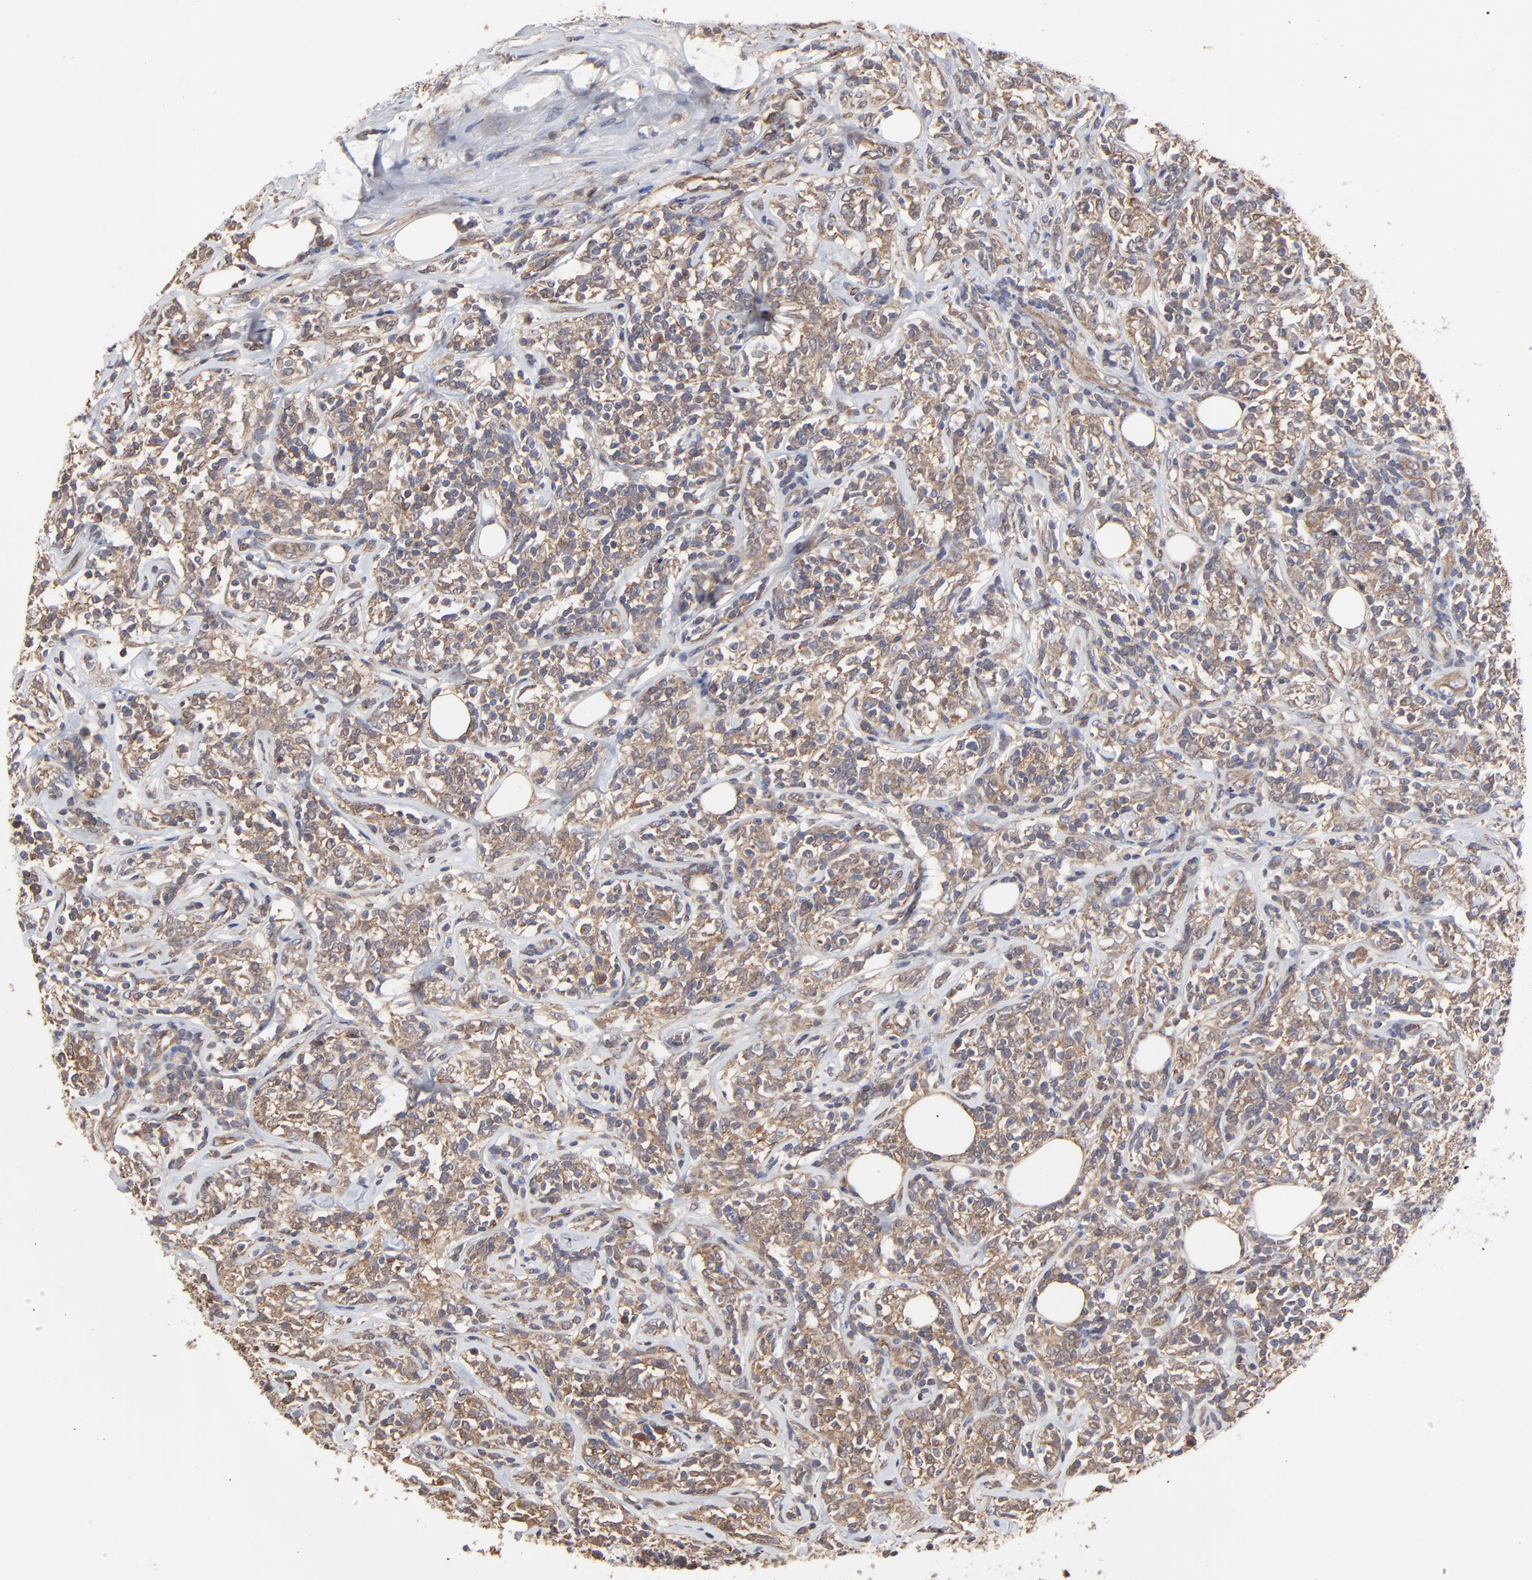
{"staining": {"intensity": "moderate", "quantity": "25%-75%", "location": "cytoplasmic/membranous"}, "tissue": "lymphoma", "cell_type": "Tumor cells", "image_type": "cancer", "snomed": [{"axis": "morphology", "description": "Malignant lymphoma, non-Hodgkin's type, High grade"}, {"axis": "topography", "description": "Lymph node"}], "caption": "The photomicrograph displays staining of malignant lymphoma, non-Hodgkin's type (high-grade), revealing moderate cytoplasmic/membranous protein positivity (brown color) within tumor cells.", "gene": "ARMT1", "patient": {"sex": "female", "age": 84}}